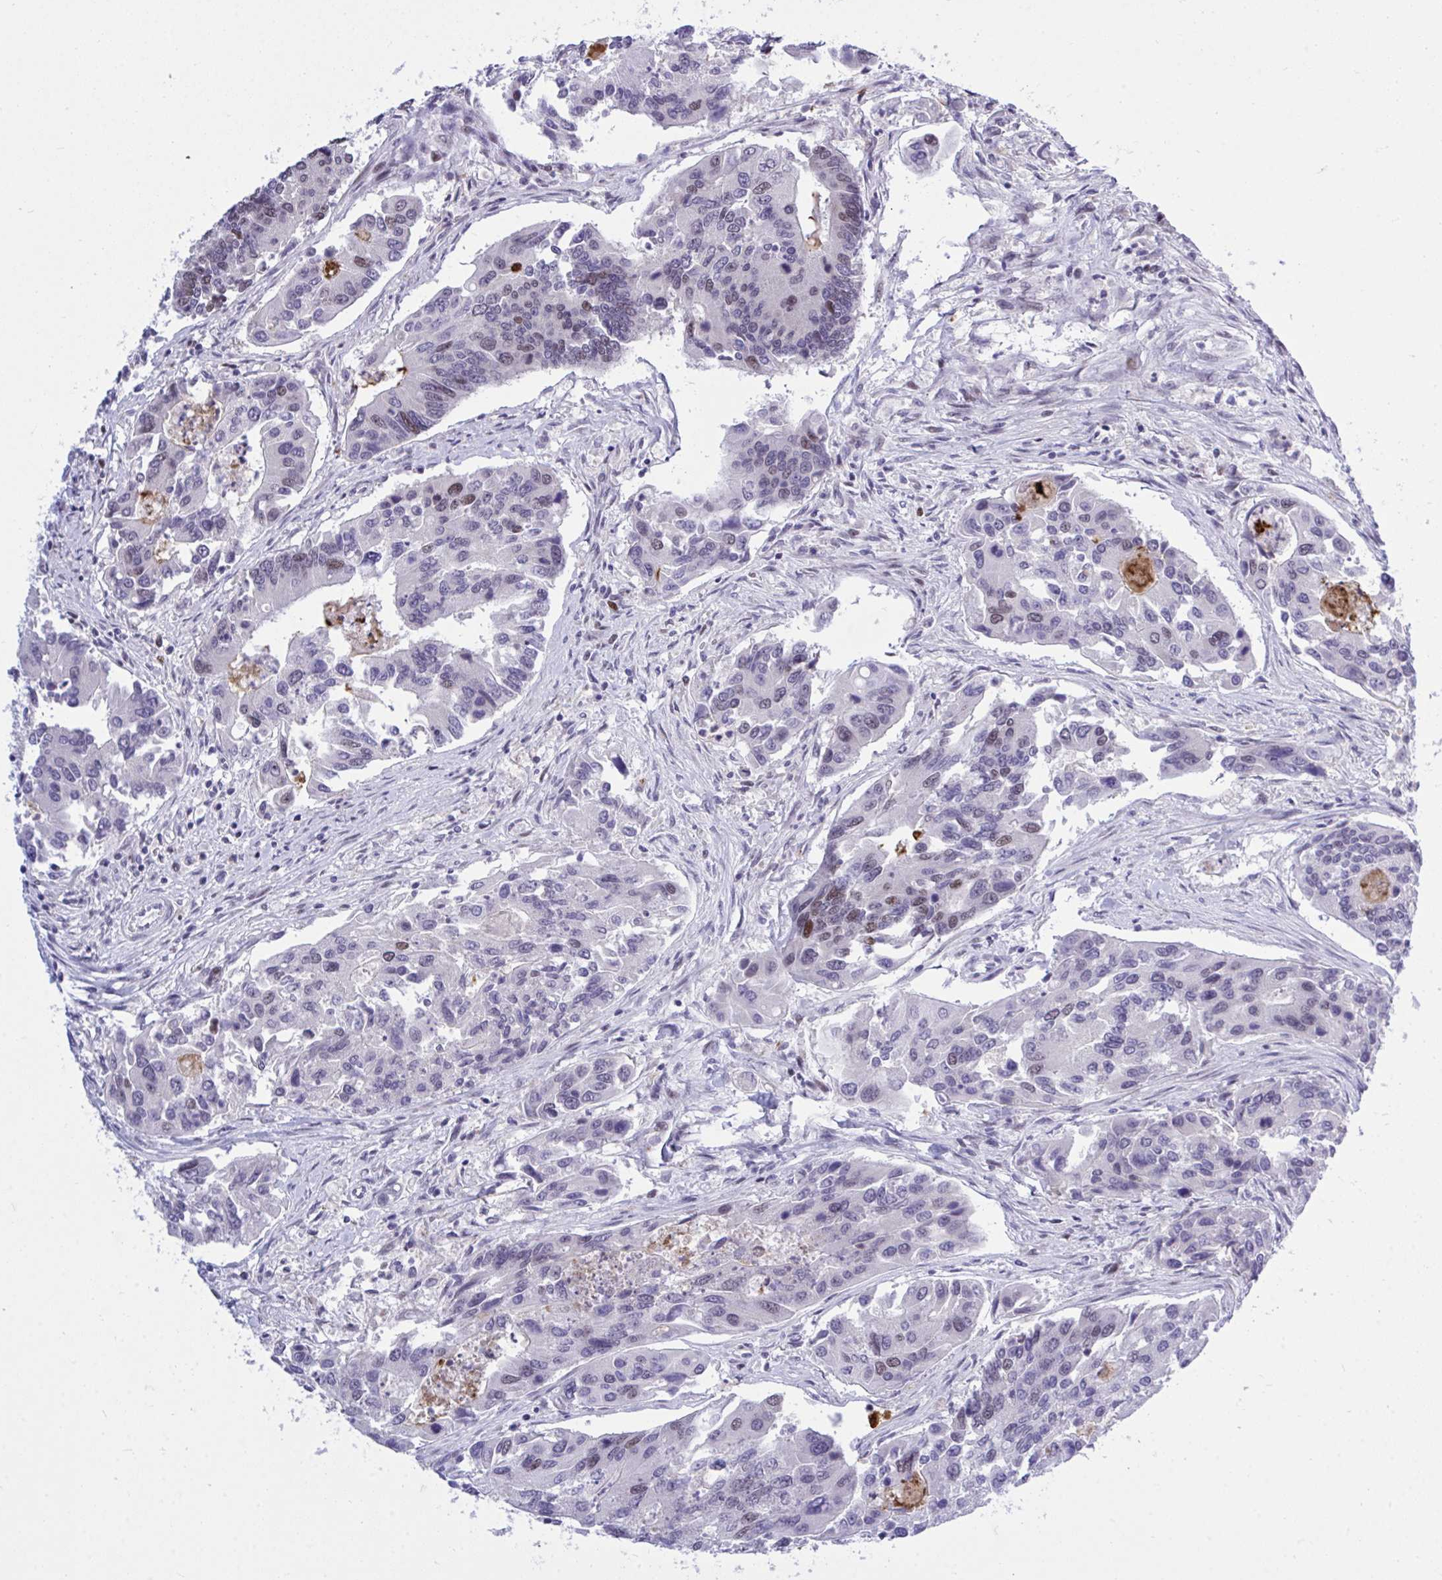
{"staining": {"intensity": "moderate", "quantity": "<25%", "location": "nuclear"}, "tissue": "colorectal cancer", "cell_type": "Tumor cells", "image_type": "cancer", "snomed": [{"axis": "morphology", "description": "Adenocarcinoma, NOS"}, {"axis": "topography", "description": "Colon"}], "caption": "About <25% of tumor cells in colorectal adenocarcinoma reveal moderate nuclear protein staining as visualized by brown immunohistochemical staining.", "gene": "C1QL2", "patient": {"sex": "female", "age": 67}}